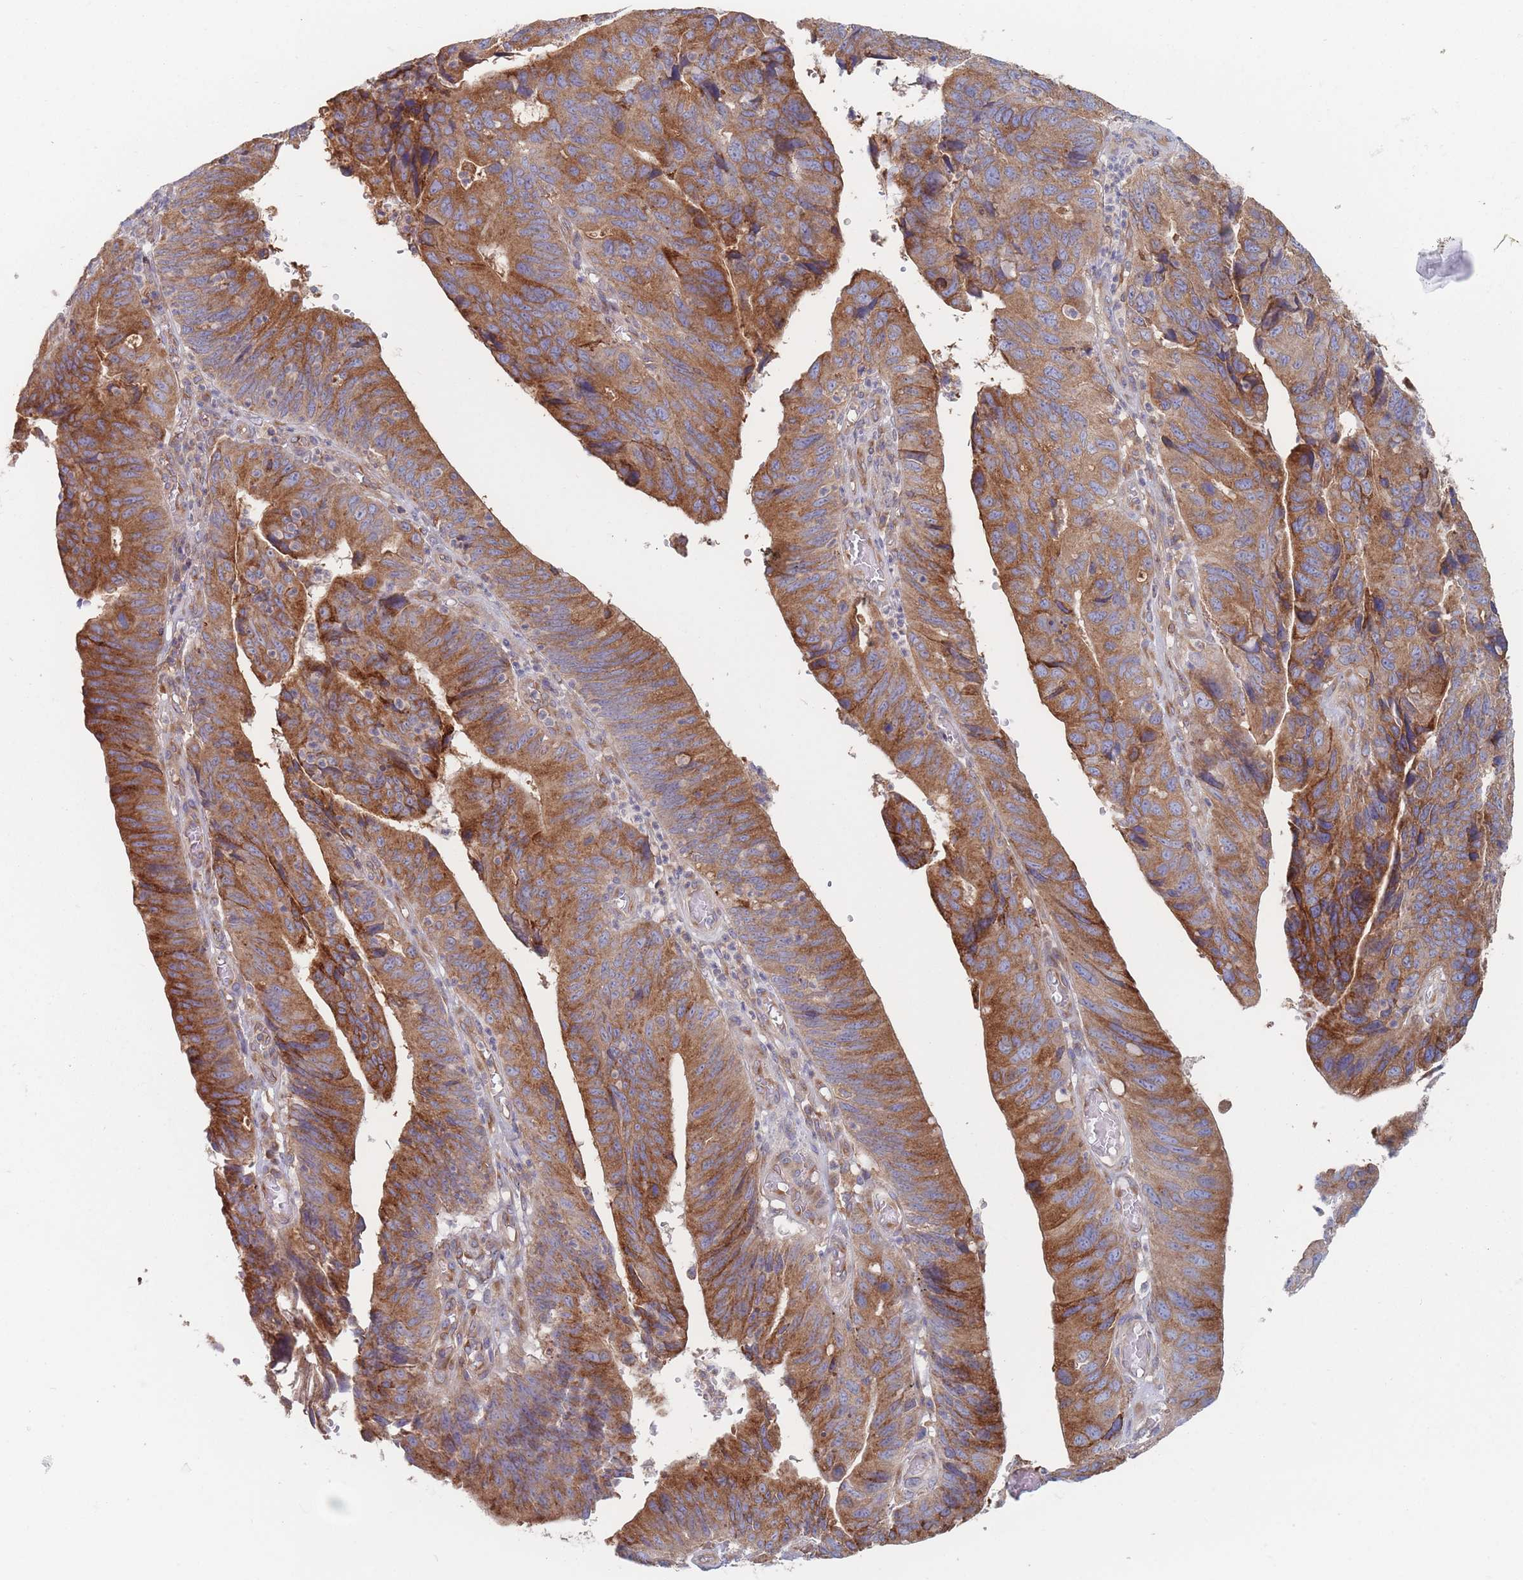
{"staining": {"intensity": "strong", "quantity": ">75%", "location": "cytoplasmic/membranous"}, "tissue": "stomach cancer", "cell_type": "Tumor cells", "image_type": "cancer", "snomed": [{"axis": "morphology", "description": "Adenocarcinoma, NOS"}, {"axis": "topography", "description": "Stomach"}], "caption": "High-power microscopy captured an immunohistochemistry (IHC) photomicrograph of stomach adenocarcinoma, revealing strong cytoplasmic/membranous expression in approximately >75% of tumor cells.", "gene": "KDSR", "patient": {"sex": "male", "age": 59}}